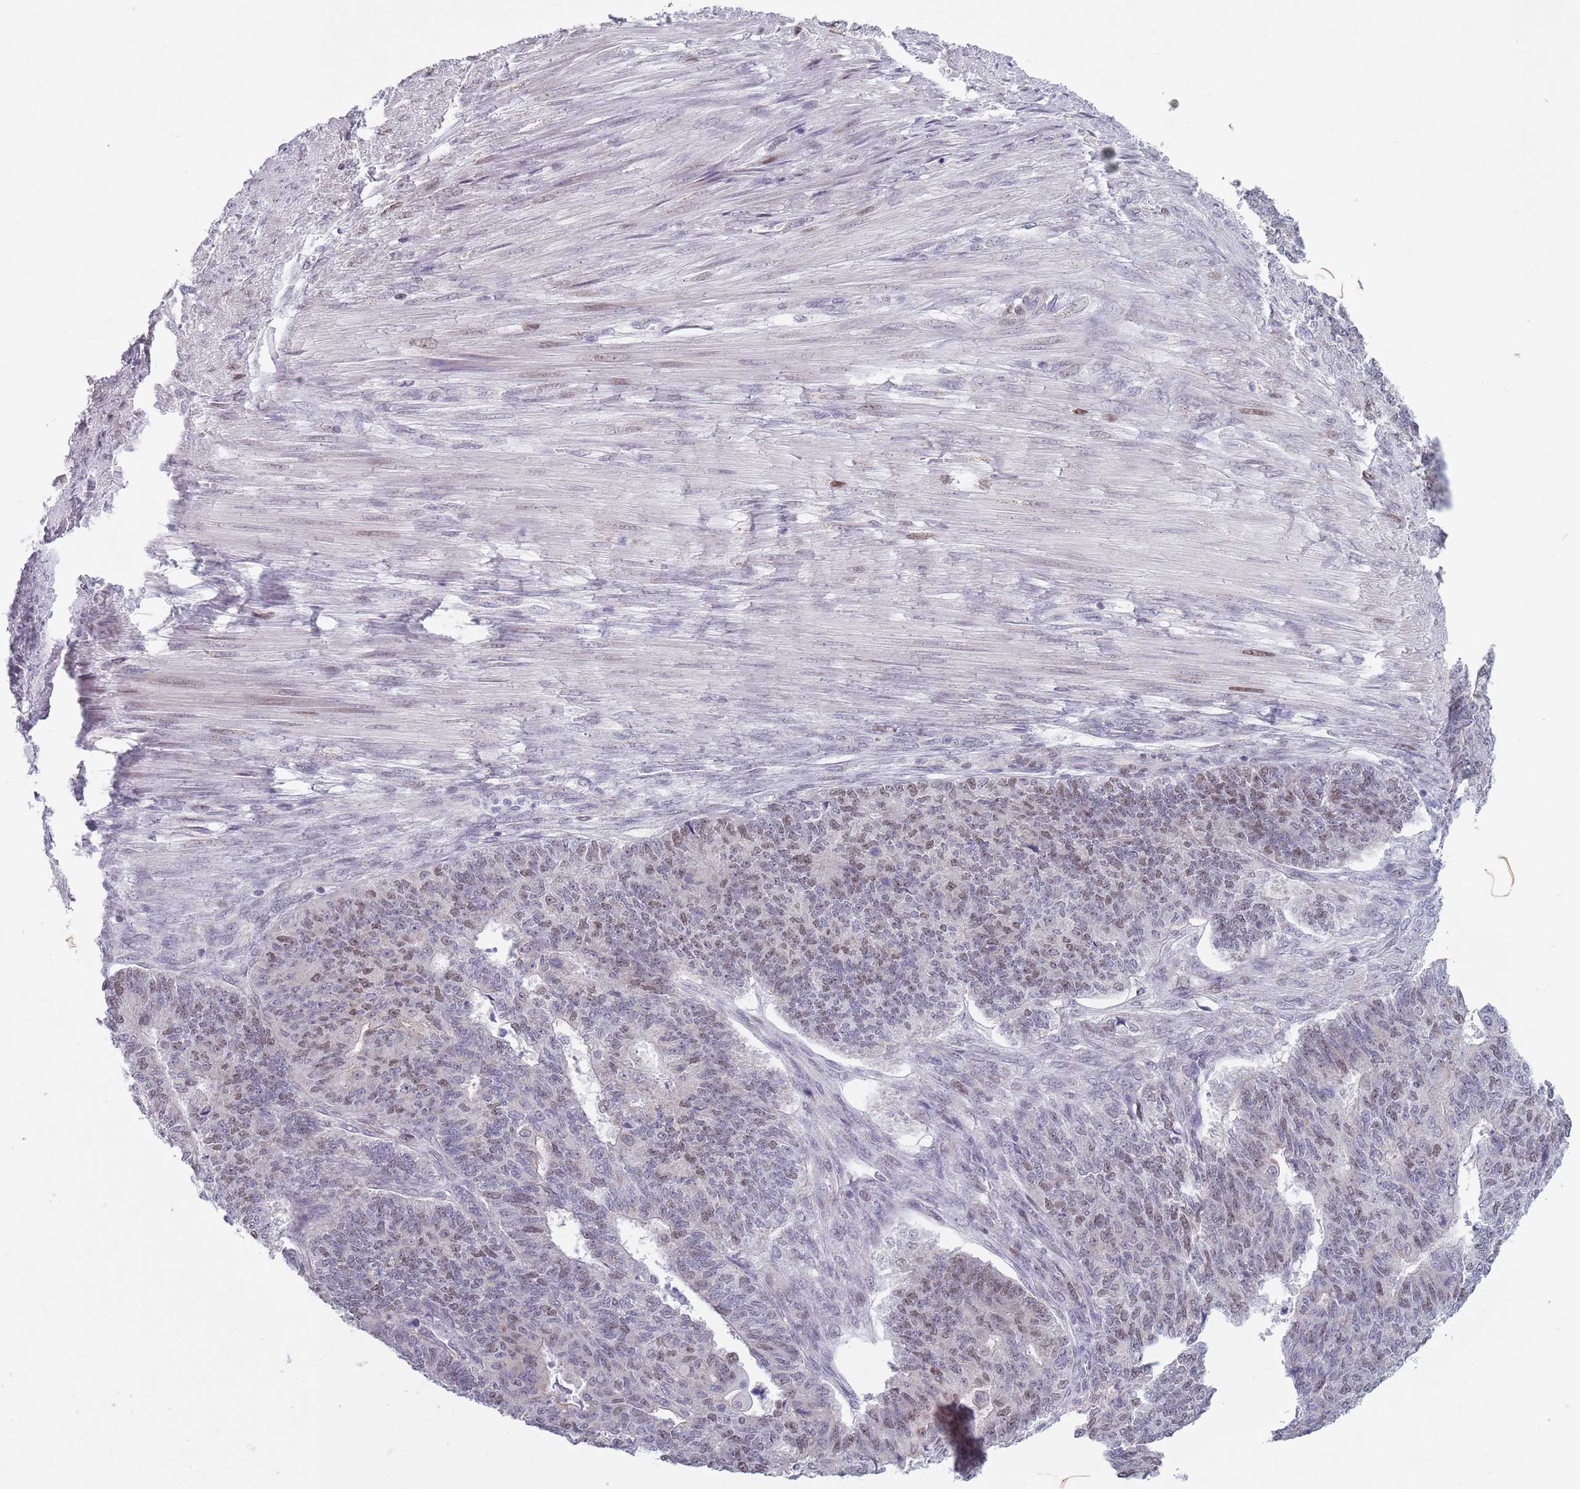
{"staining": {"intensity": "weak", "quantity": "25%-75%", "location": "nuclear"}, "tissue": "endometrial cancer", "cell_type": "Tumor cells", "image_type": "cancer", "snomed": [{"axis": "morphology", "description": "Adenocarcinoma, NOS"}, {"axis": "topography", "description": "Endometrium"}], "caption": "Protein staining of endometrial cancer (adenocarcinoma) tissue shows weak nuclear expression in approximately 25%-75% of tumor cells.", "gene": "ZKSCAN2", "patient": {"sex": "female", "age": 32}}